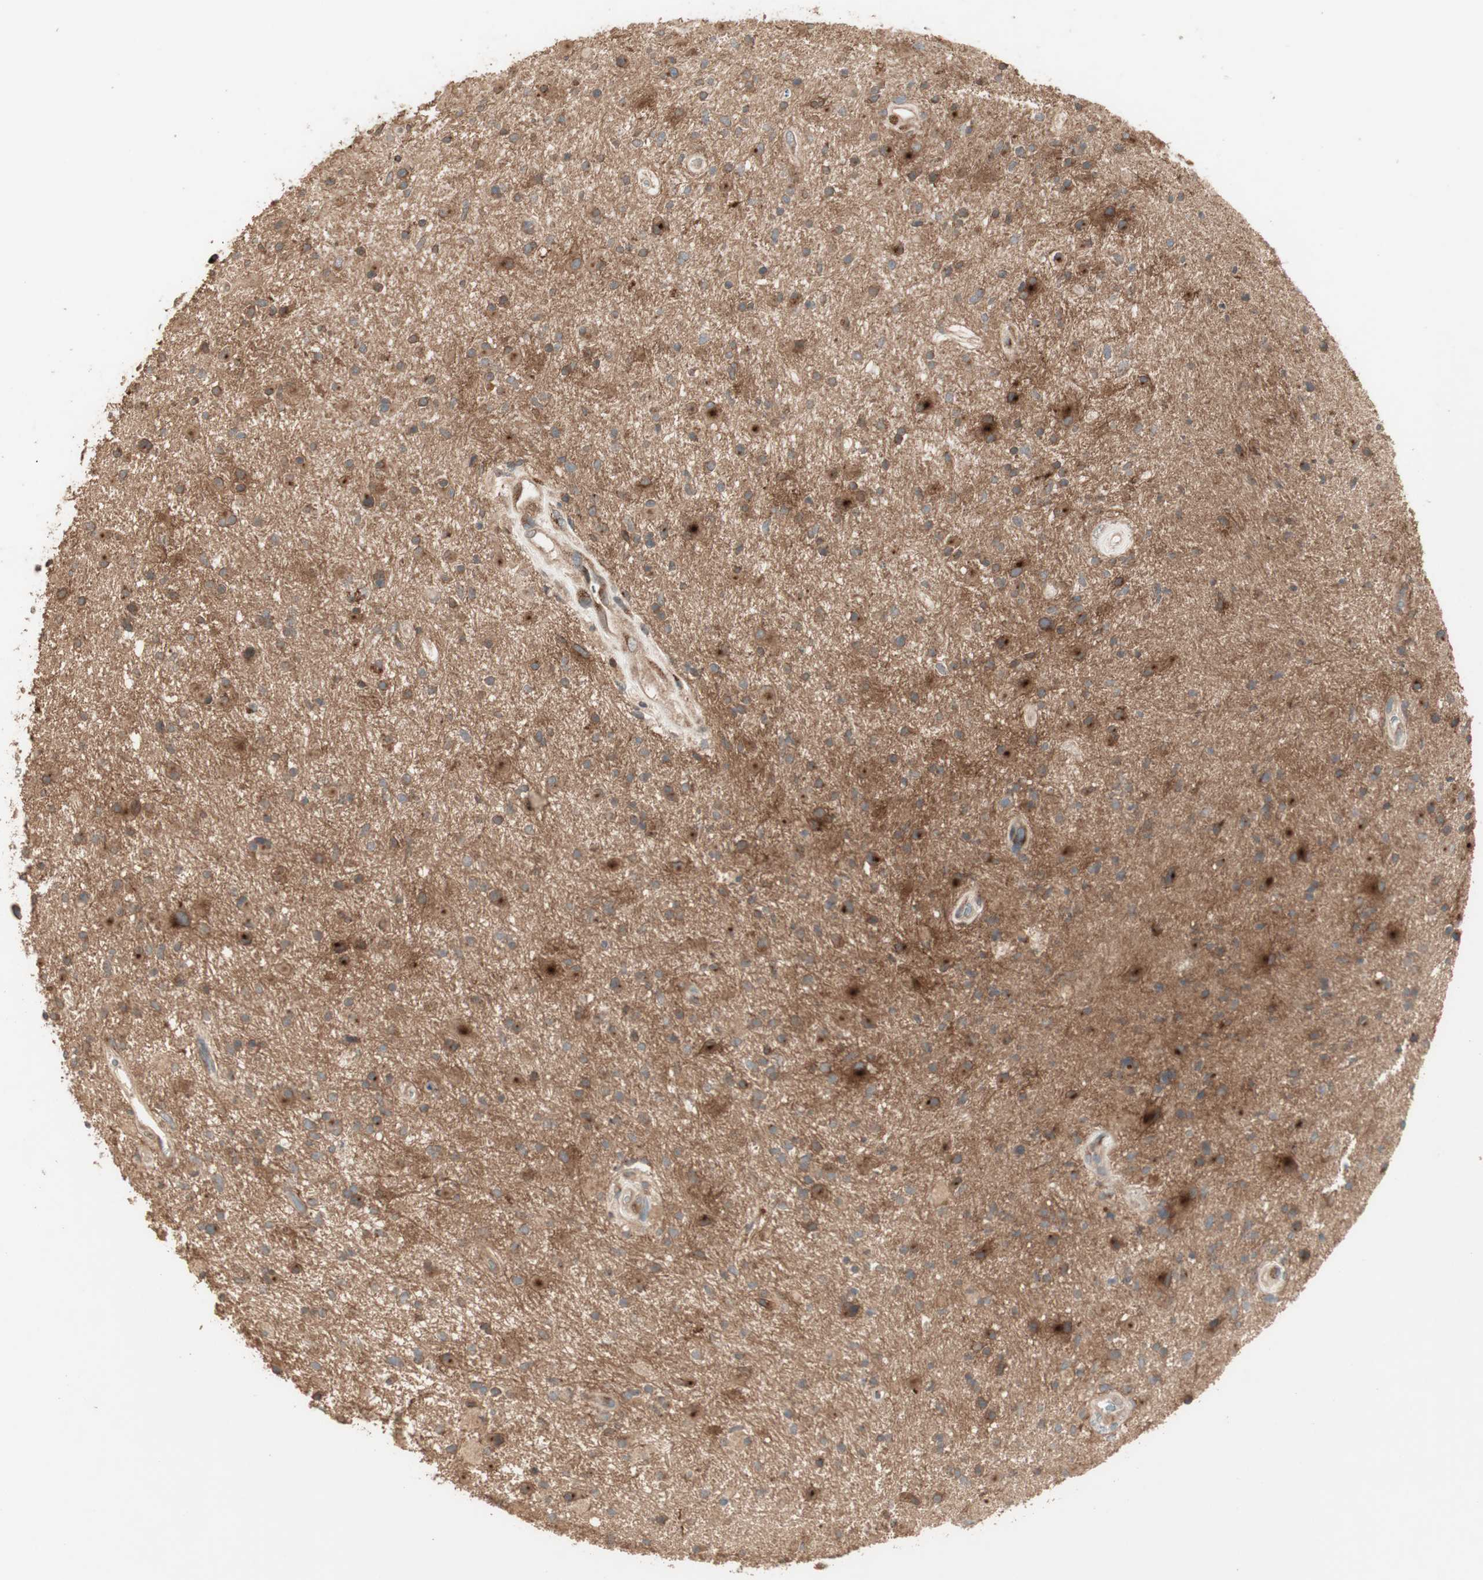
{"staining": {"intensity": "moderate", "quantity": ">75%", "location": "cytoplasmic/membranous"}, "tissue": "glioma", "cell_type": "Tumor cells", "image_type": "cancer", "snomed": [{"axis": "morphology", "description": "Glioma, malignant, High grade"}, {"axis": "topography", "description": "Brain"}], "caption": "Tumor cells display medium levels of moderate cytoplasmic/membranous positivity in about >75% of cells in human glioma.", "gene": "RARRES1", "patient": {"sex": "male", "age": 33}}